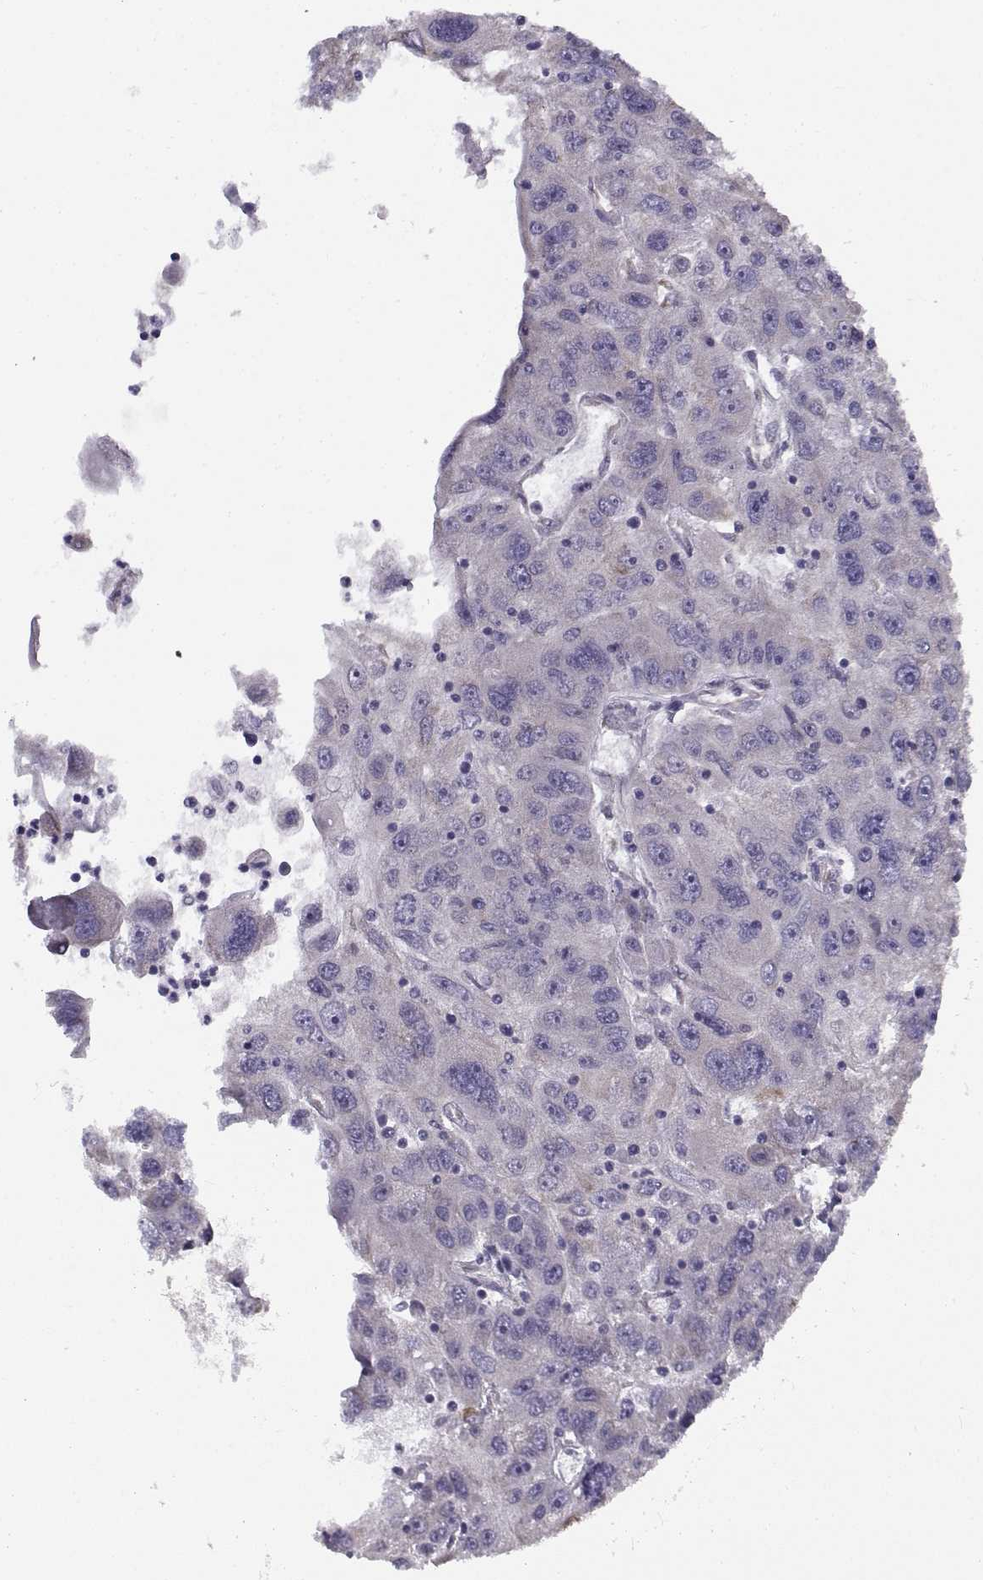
{"staining": {"intensity": "negative", "quantity": "none", "location": "none"}, "tissue": "stomach cancer", "cell_type": "Tumor cells", "image_type": "cancer", "snomed": [{"axis": "morphology", "description": "Adenocarcinoma, NOS"}, {"axis": "topography", "description": "Stomach"}], "caption": "A high-resolution image shows IHC staining of stomach cancer, which reveals no significant staining in tumor cells.", "gene": "BEND6", "patient": {"sex": "male", "age": 56}}